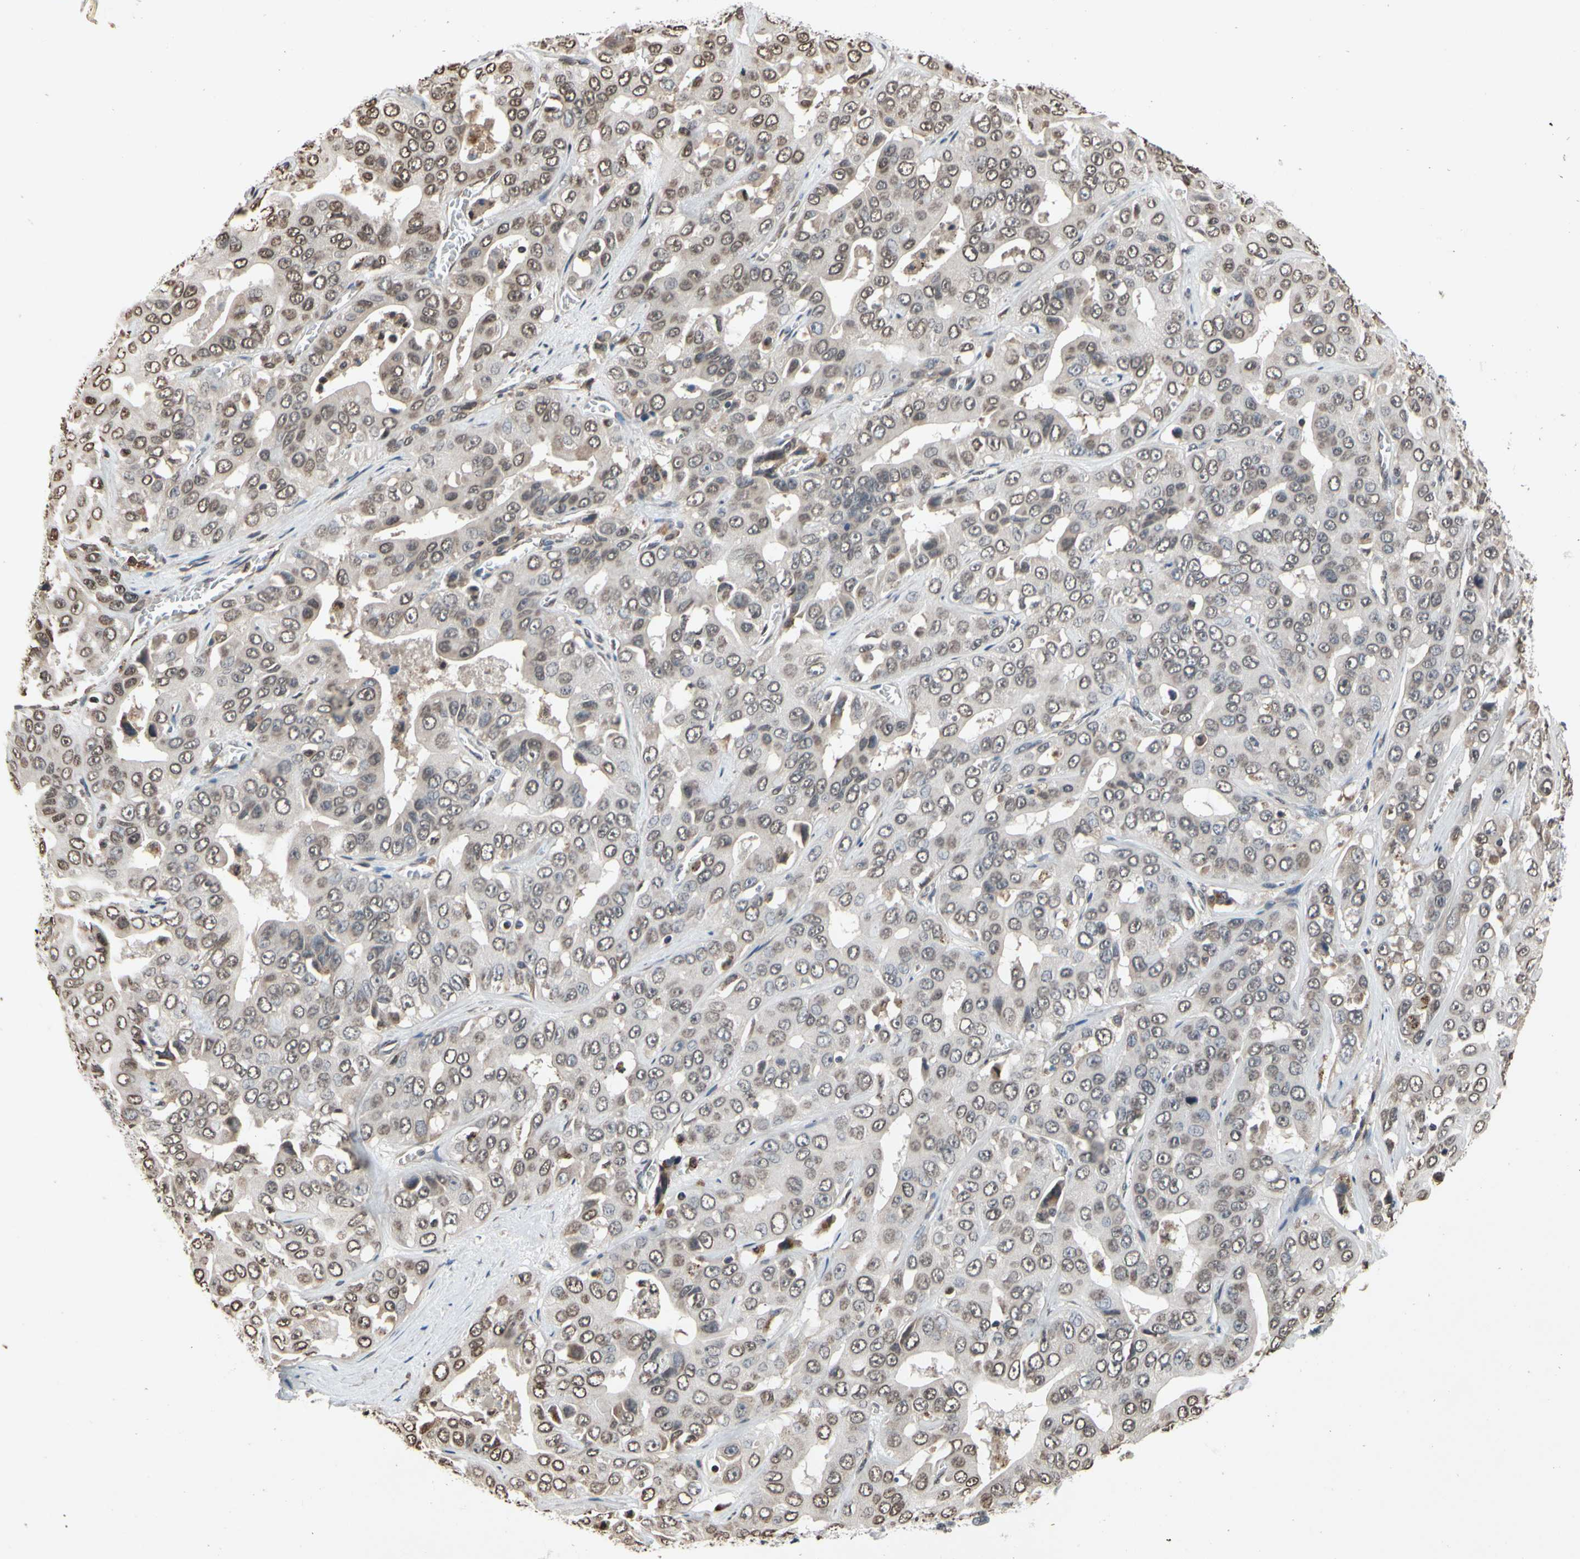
{"staining": {"intensity": "weak", "quantity": ">75%", "location": "cytoplasmic/membranous"}, "tissue": "liver cancer", "cell_type": "Tumor cells", "image_type": "cancer", "snomed": [{"axis": "morphology", "description": "Cholangiocarcinoma"}, {"axis": "topography", "description": "Liver"}], "caption": "Immunohistochemistry (IHC) photomicrograph of neoplastic tissue: liver cancer (cholangiocarcinoma) stained using IHC displays low levels of weak protein expression localized specifically in the cytoplasmic/membranous of tumor cells, appearing as a cytoplasmic/membranous brown color.", "gene": "HIPK2", "patient": {"sex": "female", "age": 52}}